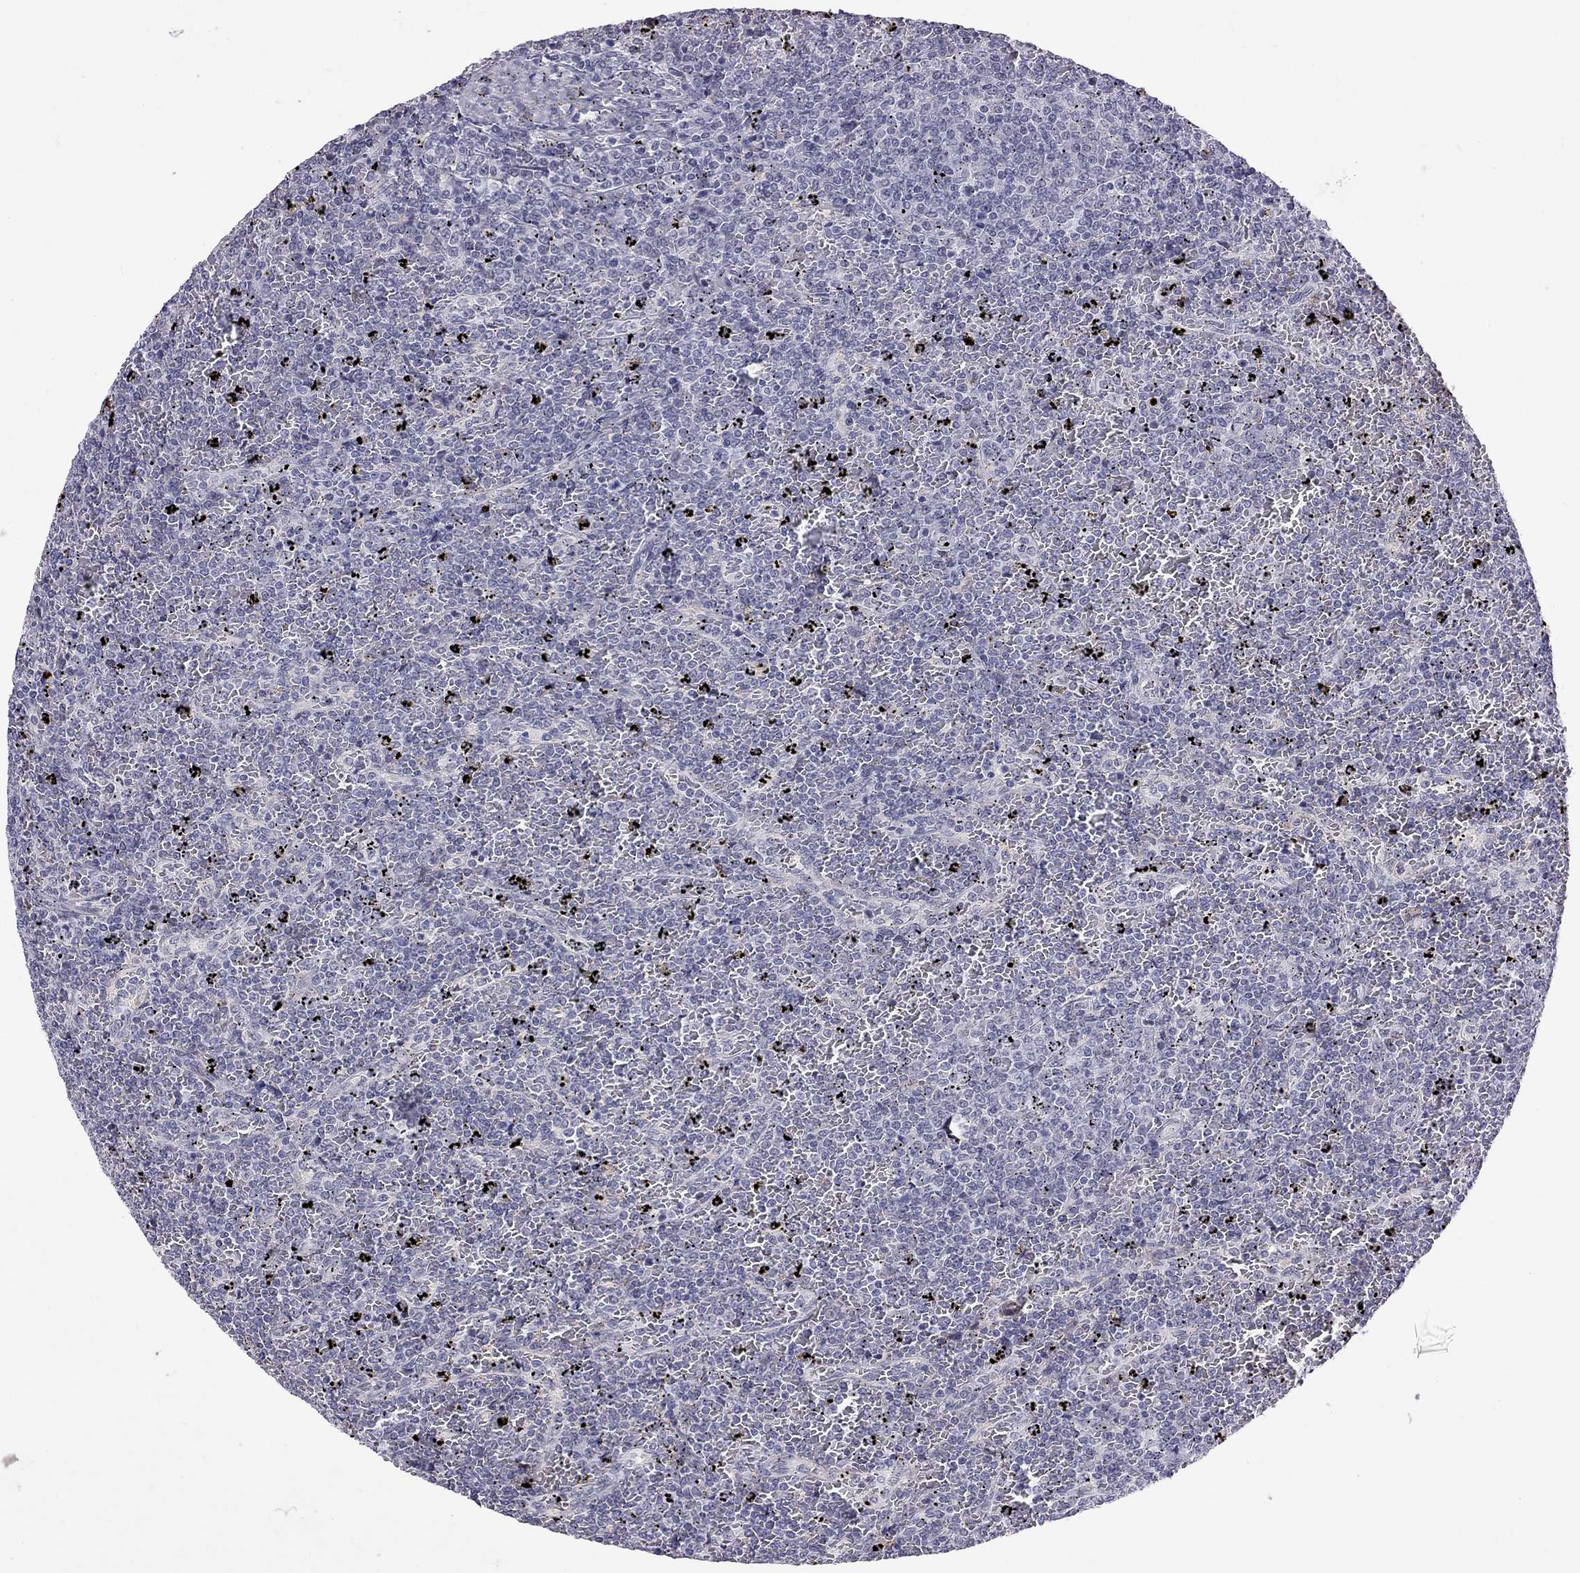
{"staining": {"intensity": "negative", "quantity": "none", "location": "none"}, "tissue": "lymphoma", "cell_type": "Tumor cells", "image_type": "cancer", "snomed": [{"axis": "morphology", "description": "Malignant lymphoma, non-Hodgkin's type, Low grade"}, {"axis": "topography", "description": "Spleen"}], "caption": "Tumor cells are negative for protein expression in human malignant lymphoma, non-Hodgkin's type (low-grade).", "gene": "RTL9", "patient": {"sex": "female", "age": 77}}